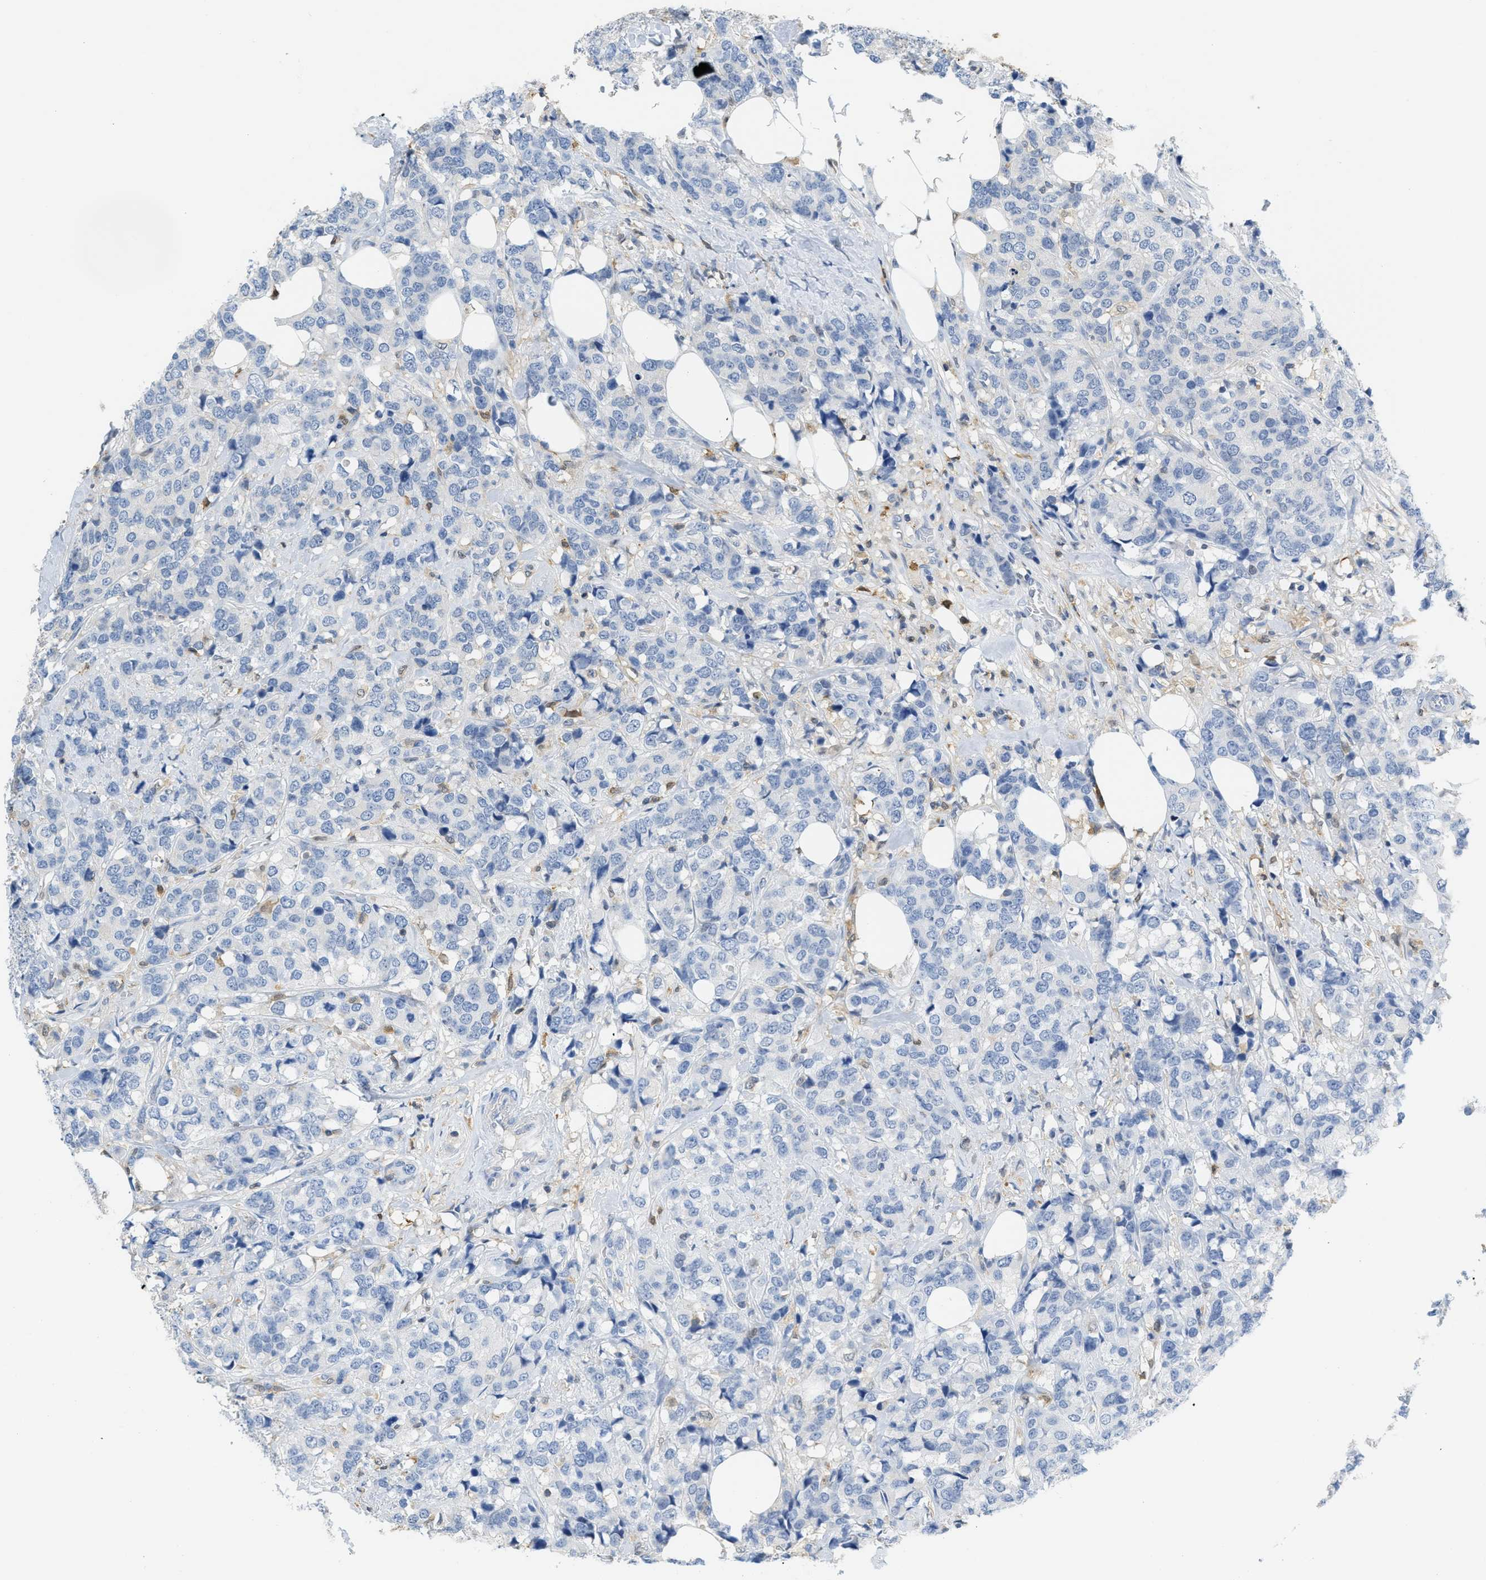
{"staining": {"intensity": "negative", "quantity": "none", "location": "none"}, "tissue": "breast cancer", "cell_type": "Tumor cells", "image_type": "cancer", "snomed": [{"axis": "morphology", "description": "Lobular carcinoma"}, {"axis": "topography", "description": "Breast"}], "caption": "A micrograph of breast lobular carcinoma stained for a protein displays no brown staining in tumor cells.", "gene": "SERPINB1", "patient": {"sex": "female", "age": 59}}